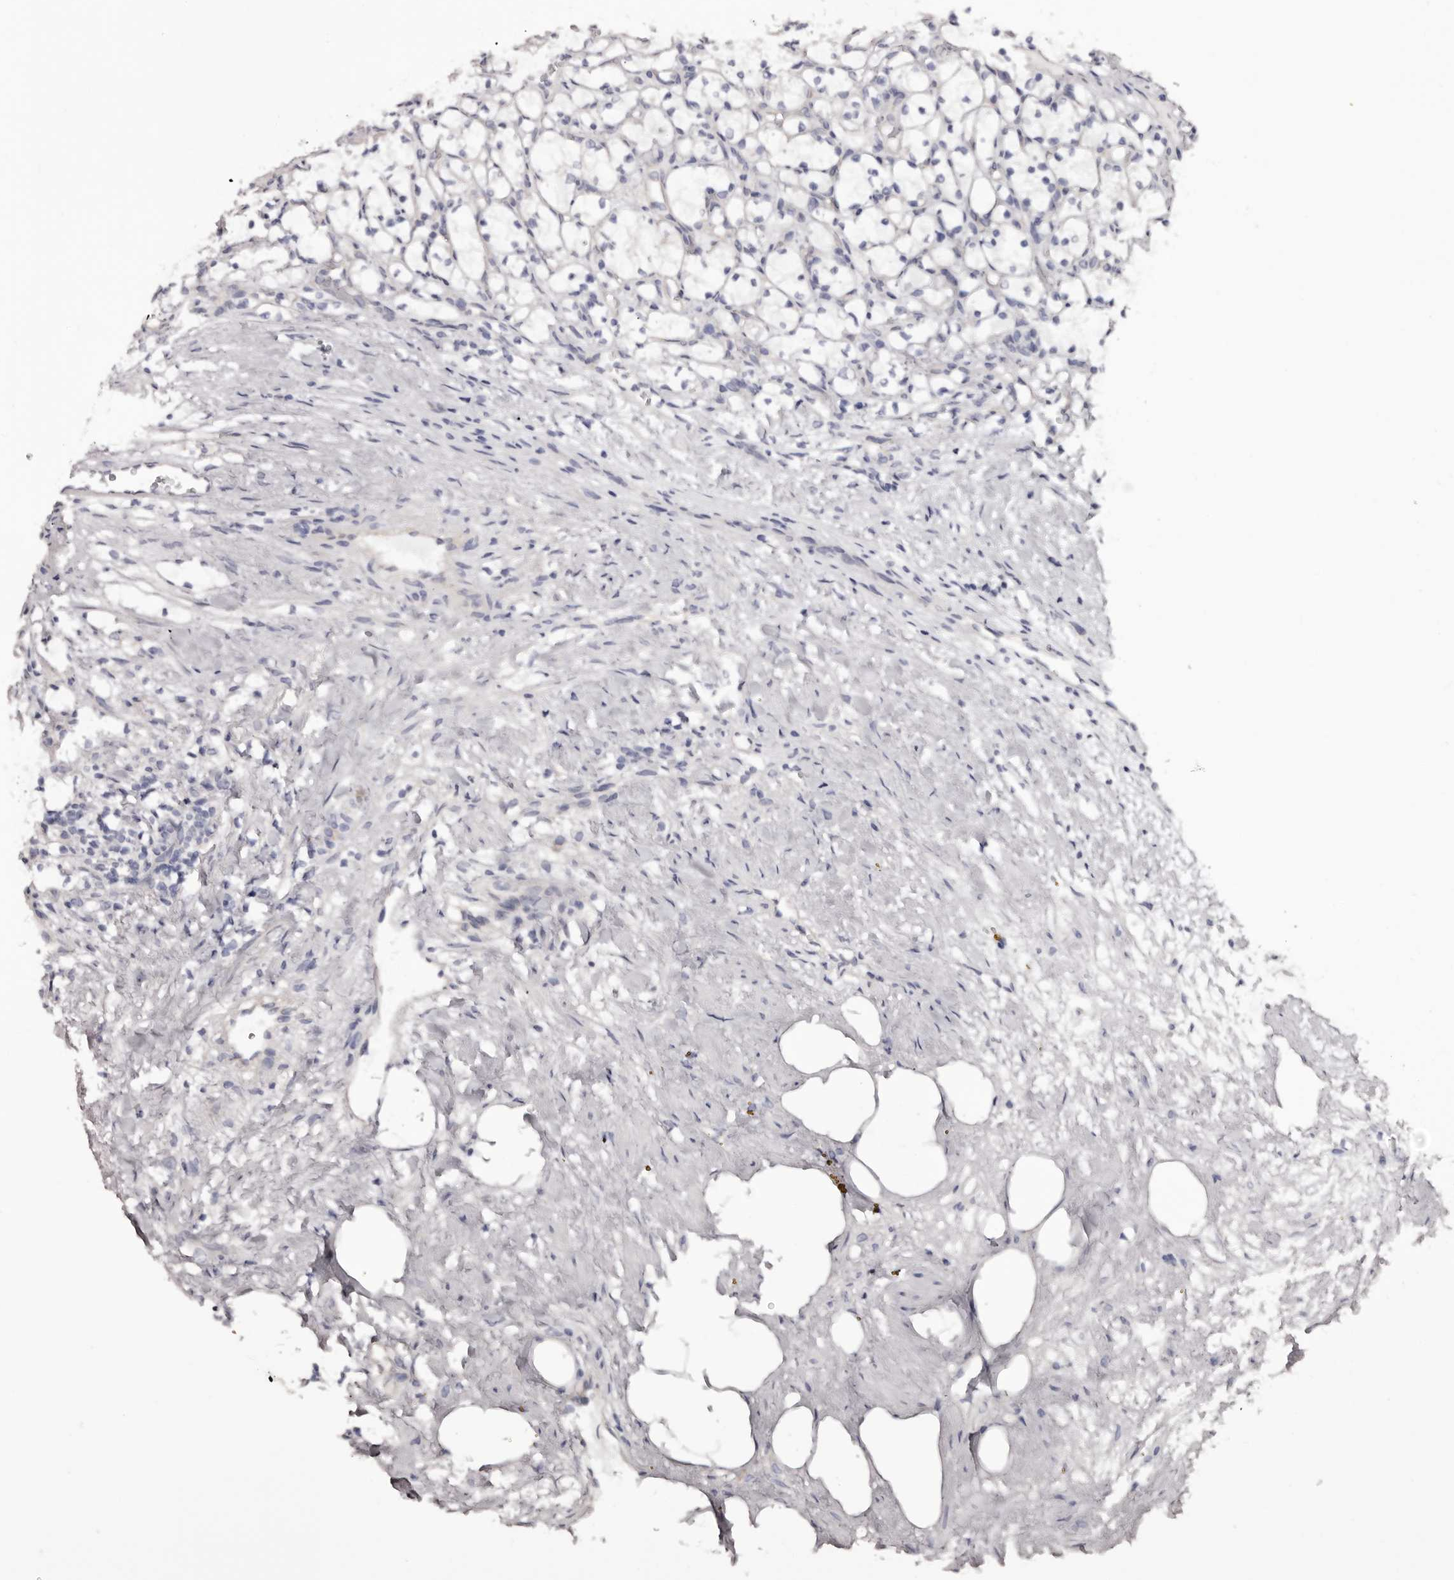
{"staining": {"intensity": "negative", "quantity": "none", "location": "none"}, "tissue": "renal cancer", "cell_type": "Tumor cells", "image_type": "cancer", "snomed": [{"axis": "morphology", "description": "Adenocarcinoma, NOS"}, {"axis": "topography", "description": "Kidney"}], "caption": "This image is of adenocarcinoma (renal) stained with immunohistochemistry (IHC) to label a protein in brown with the nuclei are counter-stained blue. There is no expression in tumor cells.", "gene": "NOL12", "patient": {"sex": "female", "age": 69}}